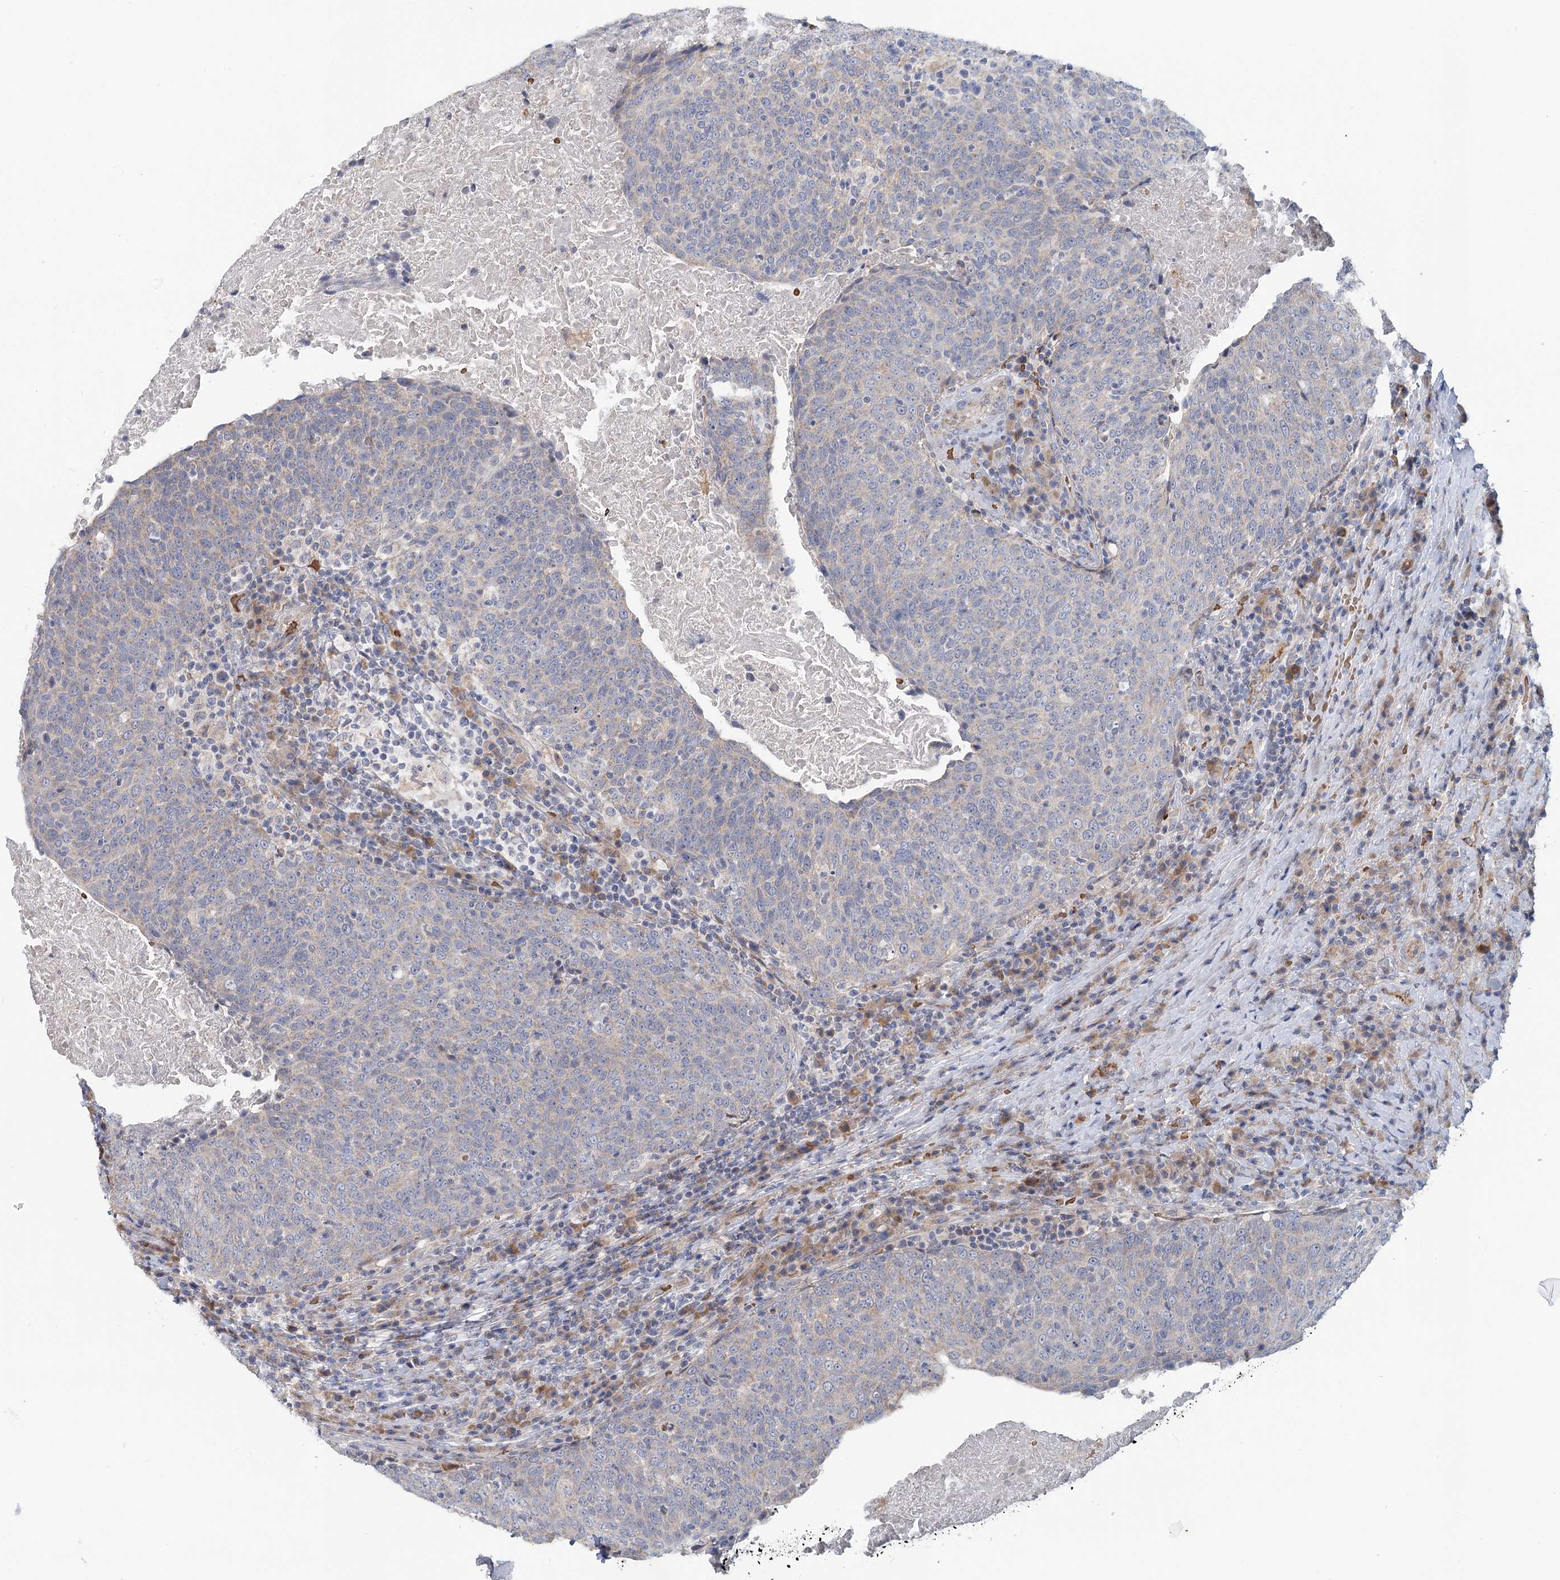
{"staining": {"intensity": "negative", "quantity": "none", "location": "none"}, "tissue": "head and neck cancer", "cell_type": "Tumor cells", "image_type": "cancer", "snomed": [{"axis": "morphology", "description": "Squamous cell carcinoma, NOS"}, {"axis": "morphology", "description": "Squamous cell carcinoma, metastatic, NOS"}, {"axis": "topography", "description": "Lymph node"}, {"axis": "topography", "description": "Head-Neck"}], "caption": "Micrograph shows no protein expression in tumor cells of head and neck cancer tissue.", "gene": "CIB4", "patient": {"sex": "male", "age": 62}}